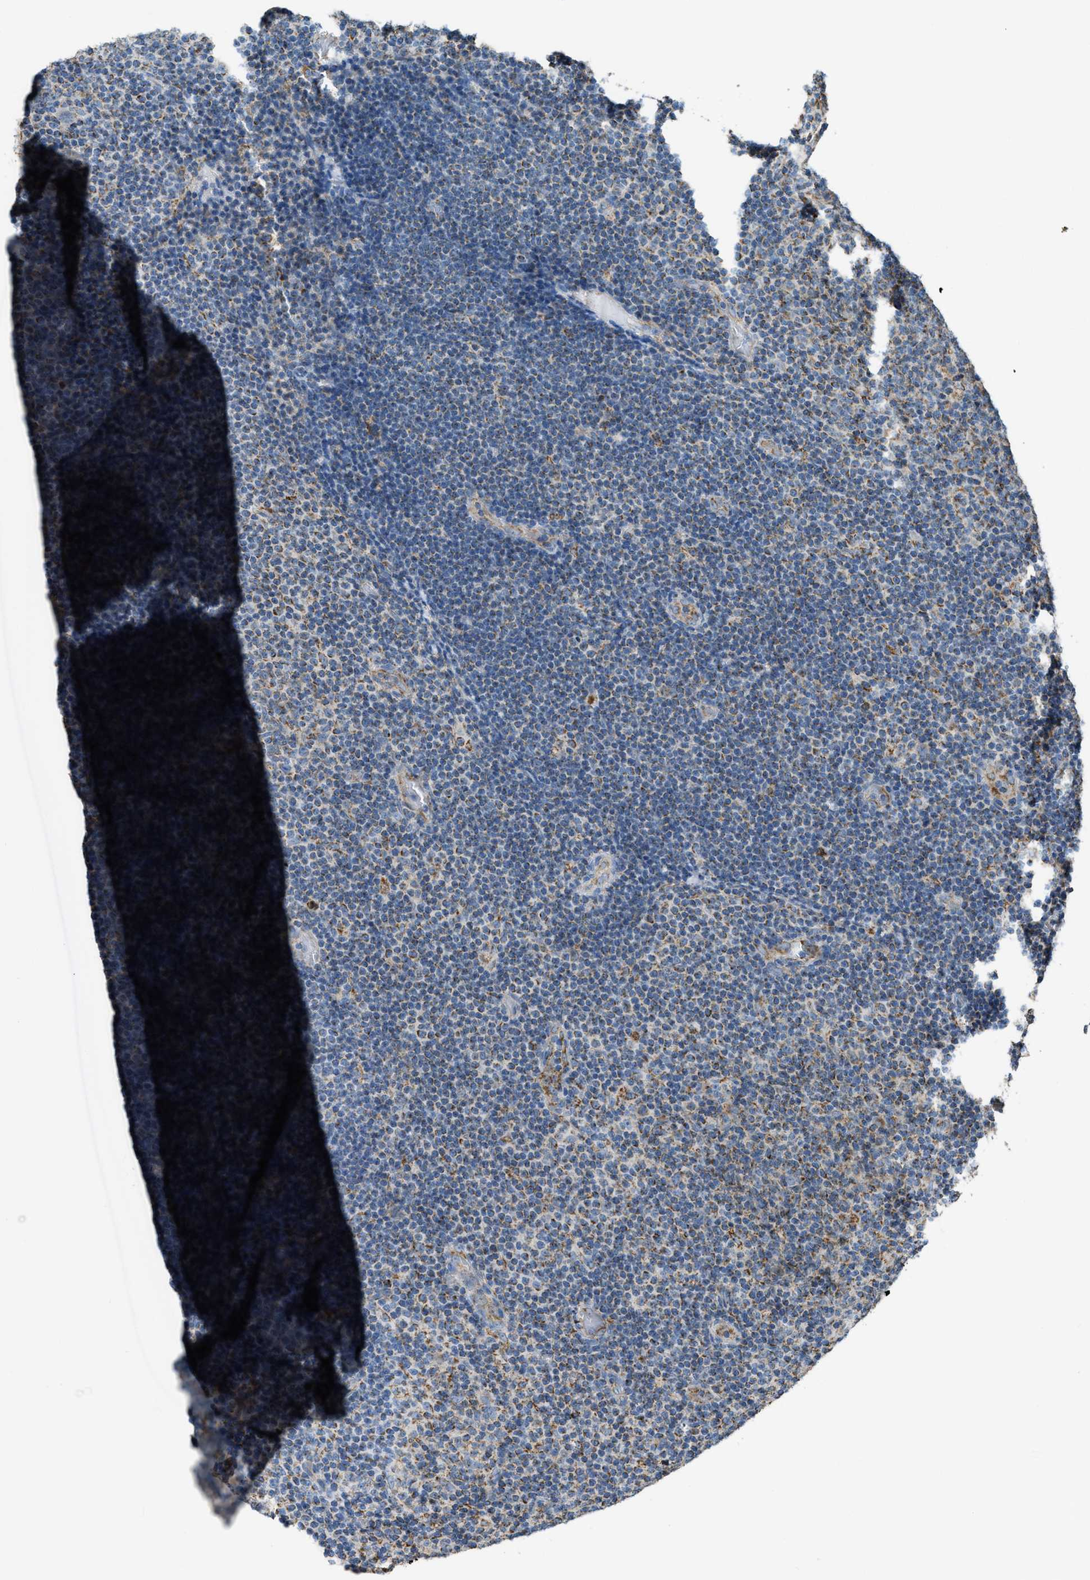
{"staining": {"intensity": "weak", "quantity": "25%-75%", "location": "cytoplasmic/membranous"}, "tissue": "lymphoma", "cell_type": "Tumor cells", "image_type": "cancer", "snomed": [{"axis": "morphology", "description": "Malignant lymphoma, non-Hodgkin's type, Low grade"}, {"axis": "topography", "description": "Lymph node"}], "caption": "Brown immunohistochemical staining in human malignant lymphoma, non-Hodgkin's type (low-grade) demonstrates weak cytoplasmic/membranous positivity in about 25%-75% of tumor cells.", "gene": "ETFB", "patient": {"sex": "male", "age": 83}}